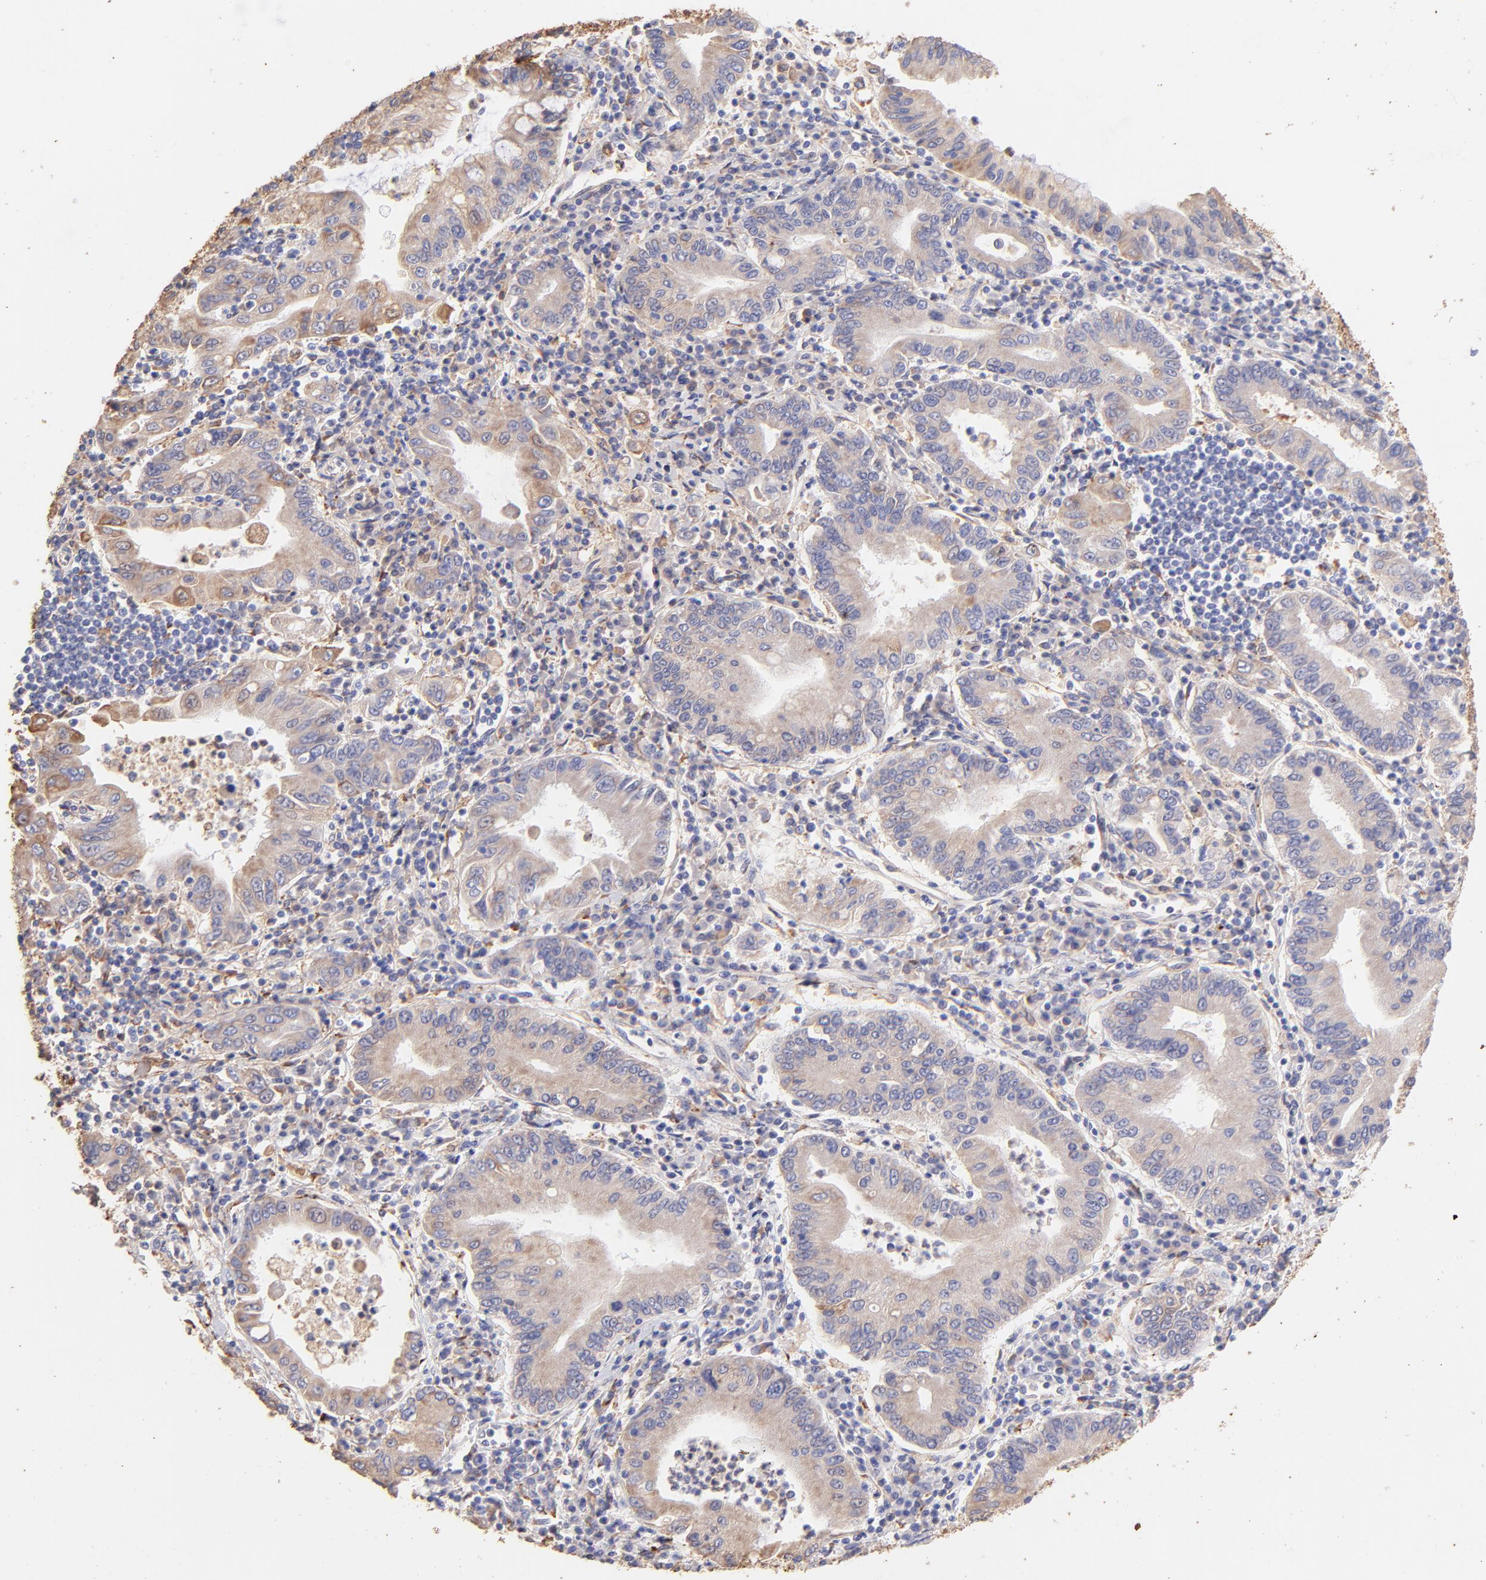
{"staining": {"intensity": "weak", "quantity": "25%-75%", "location": "cytoplasmic/membranous"}, "tissue": "stomach cancer", "cell_type": "Tumor cells", "image_type": "cancer", "snomed": [{"axis": "morphology", "description": "Normal tissue, NOS"}, {"axis": "morphology", "description": "Adenocarcinoma, NOS"}, {"axis": "topography", "description": "Esophagus"}, {"axis": "topography", "description": "Stomach, upper"}, {"axis": "topography", "description": "Peripheral nerve tissue"}], "caption": "Stomach cancer (adenocarcinoma) stained with a protein marker demonstrates weak staining in tumor cells.", "gene": "BGN", "patient": {"sex": "male", "age": 62}}